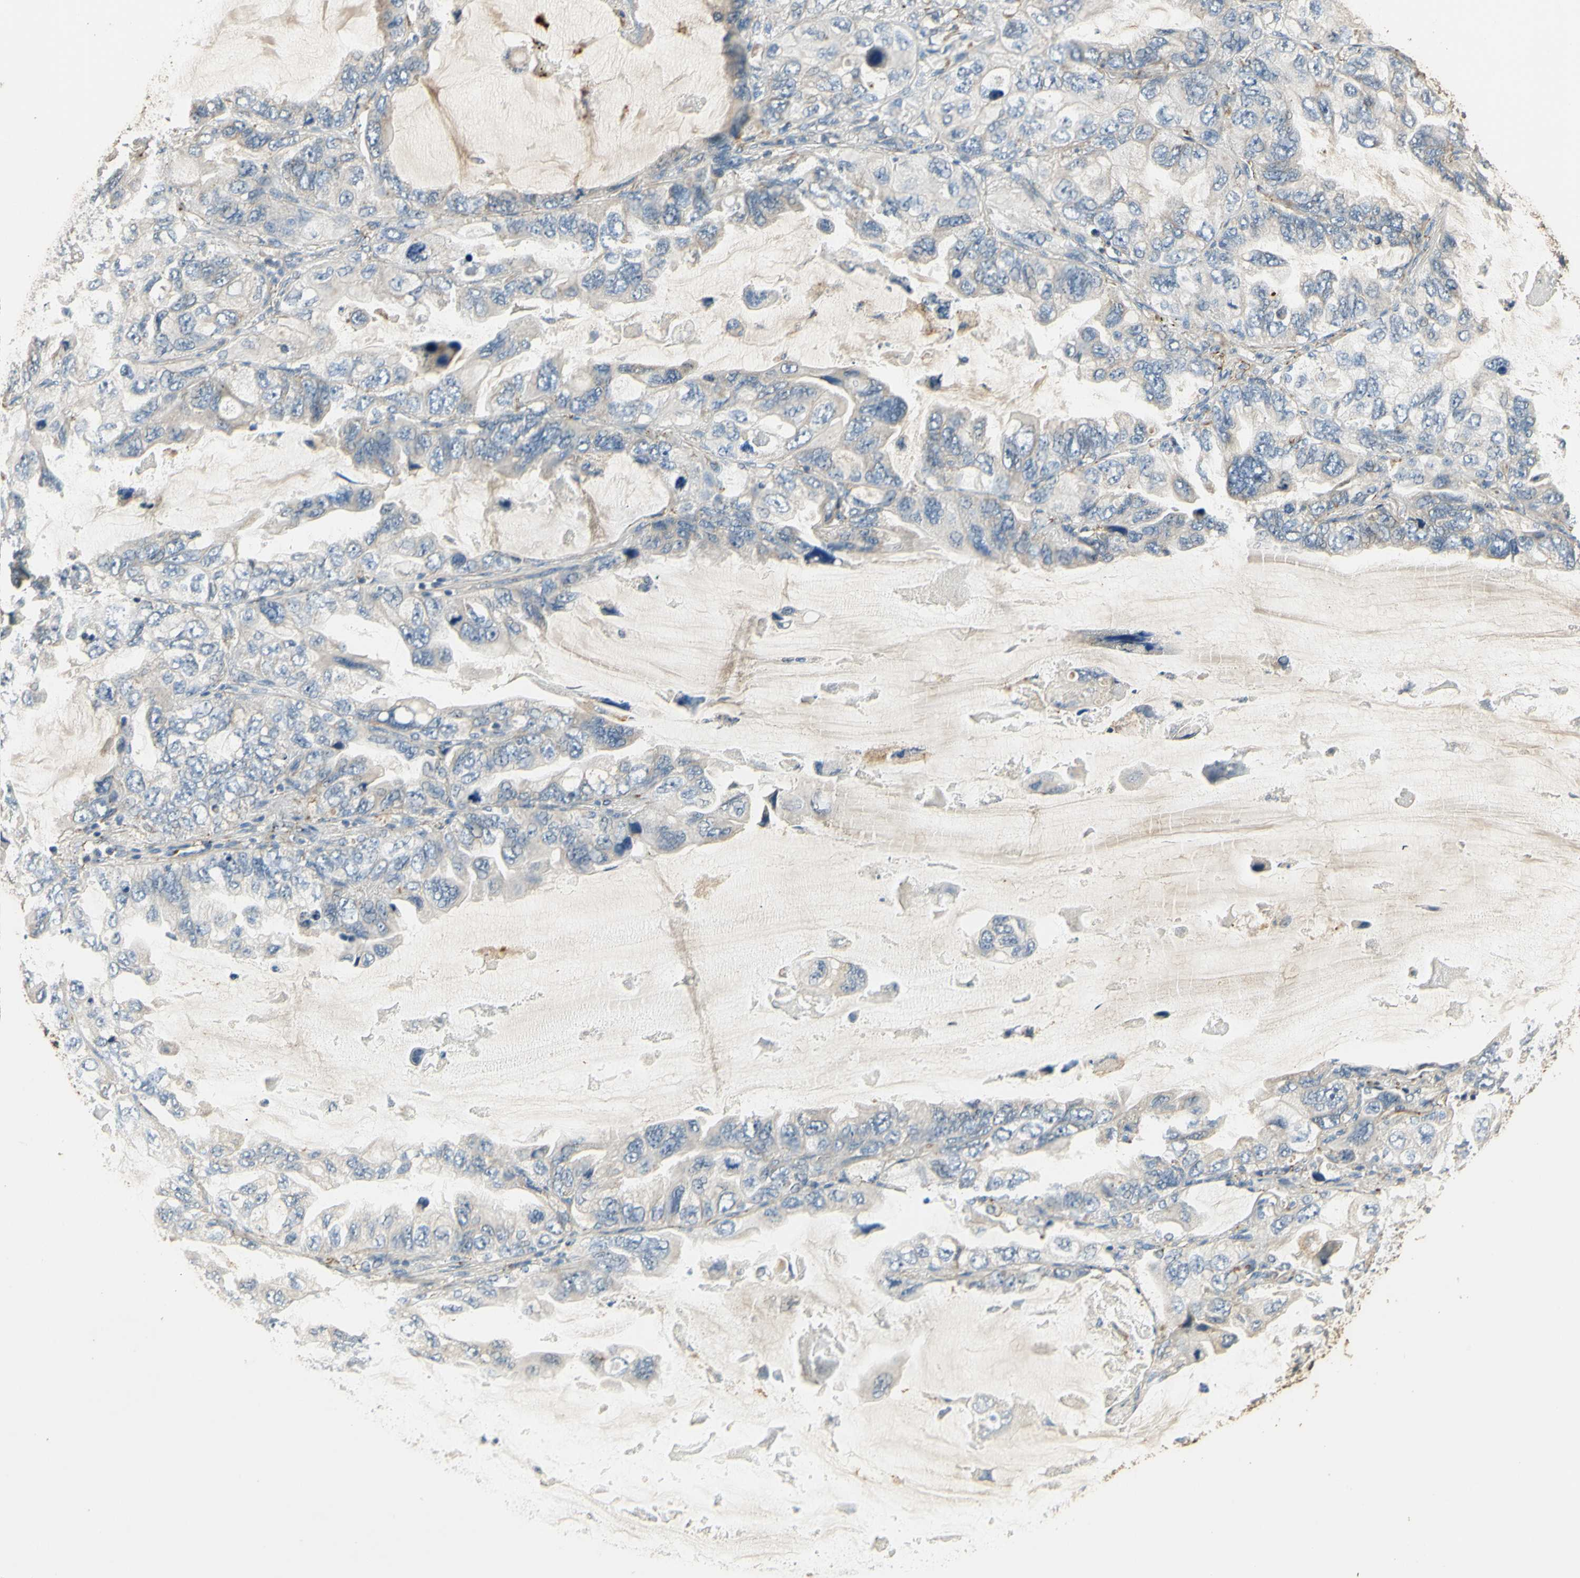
{"staining": {"intensity": "negative", "quantity": "none", "location": "none"}, "tissue": "lung cancer", "cell_type": "Tumor cells", "image_type": "cancer", "snomed": [{"axis": "morphology", "description": "Squamous cell carcinoma, NOS"}, {"axis": "topography", "description": "Lung"}], "caption": "Lung cancer (squamous cell carcinoma) stained for a protein using immunohistochemistry displays no staining tumor cells.", "gene": "ARHGEF17", "patient": {"sex": "female", "age": 73}}